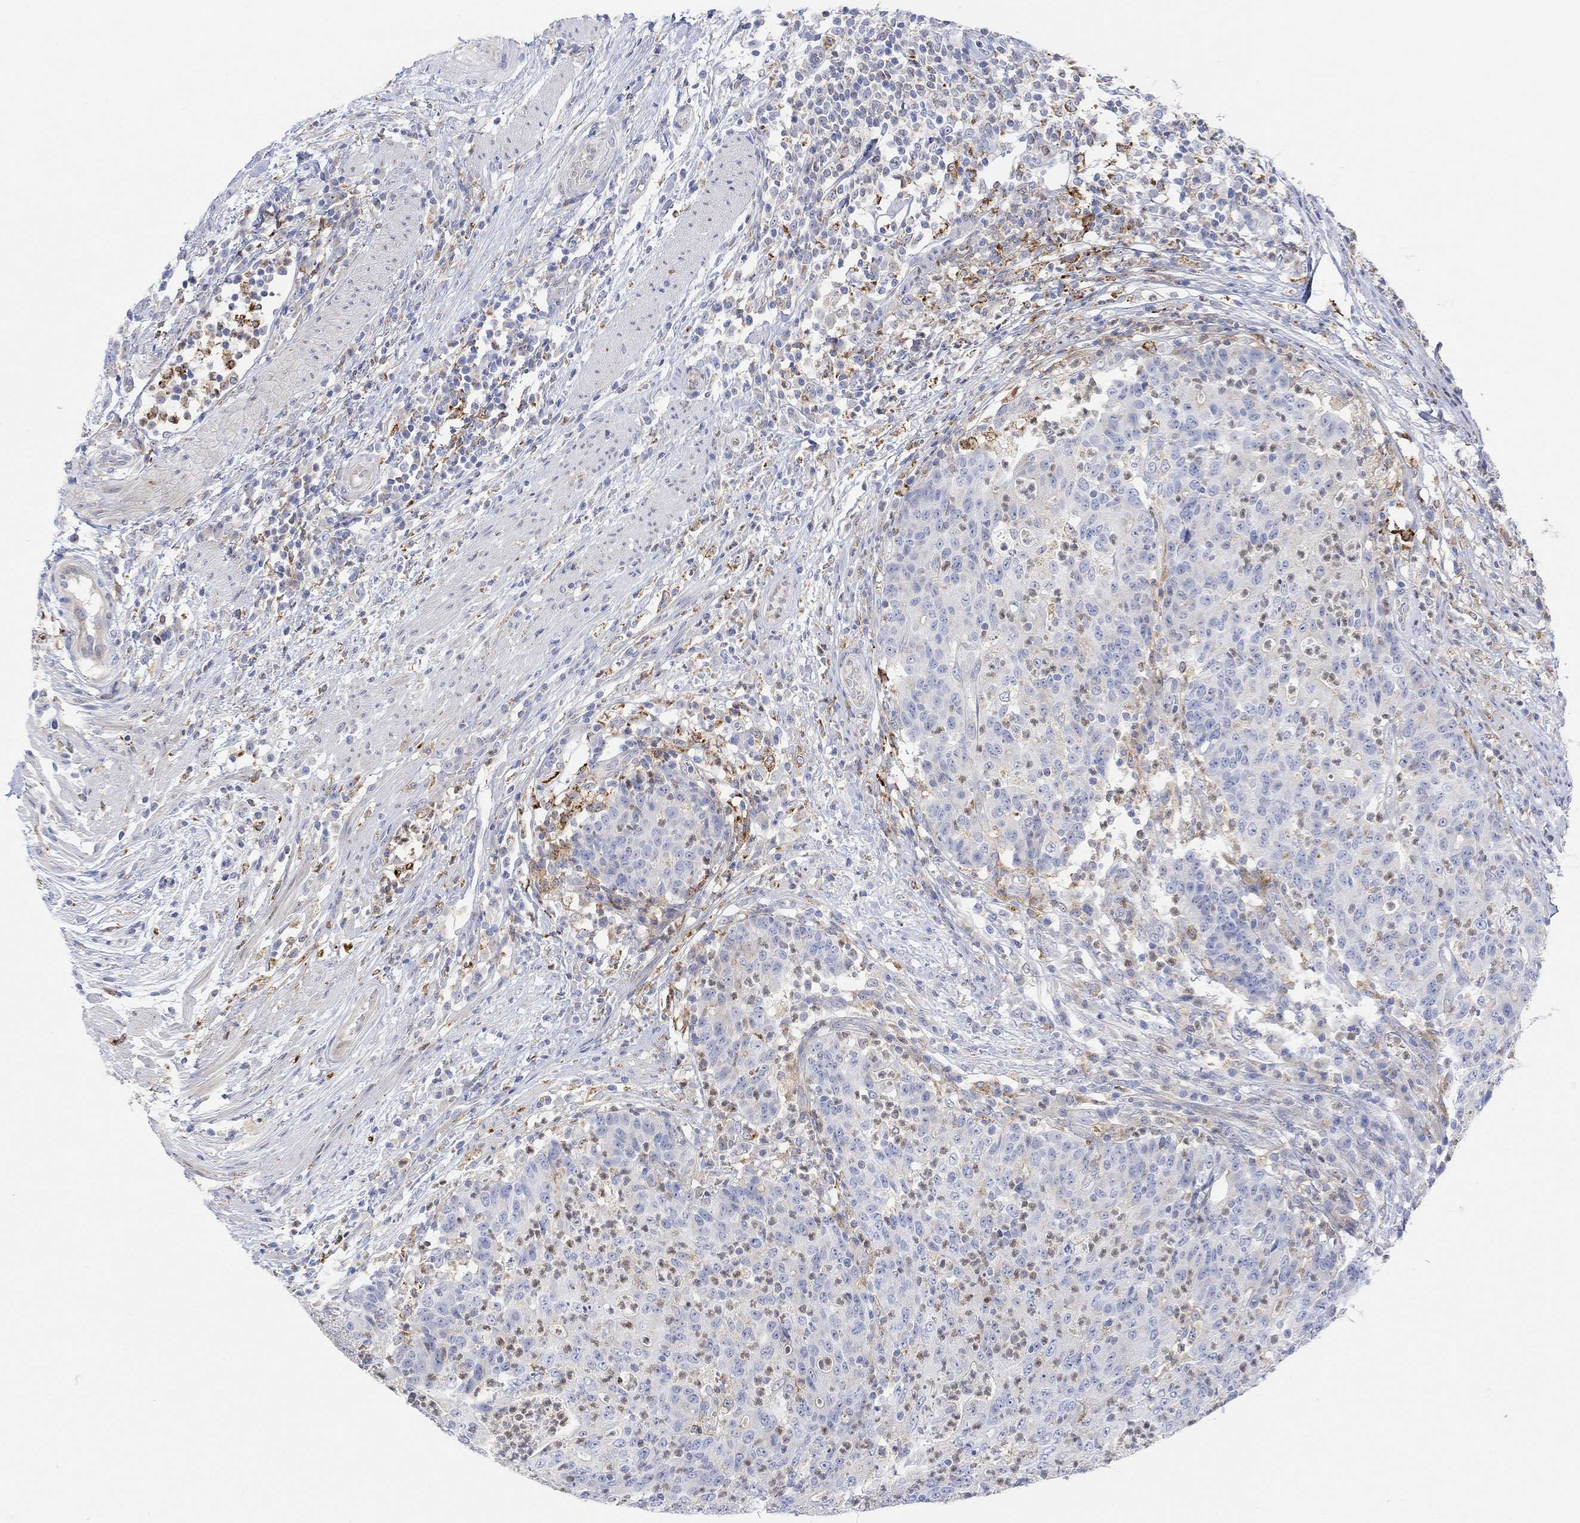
{"staining": {"intensity": "negative", "quantity": "none", "location": "none"}, "tissue": "colorectal cancer", "cell_type": "Tumor cells", "image_type": "cancer", "snomed": [{"axis": "morphology", "description": "Adenocarcinoma, NOS"}, {"axis": "topography", "description": "Colon"}], "caption": "Micrograph shows no protein positivity in tumor cells of adenocarcinoma (colorectal) tissue.", "gene": "ACSL1", "patient": {"sex": "male", "age": 70}}